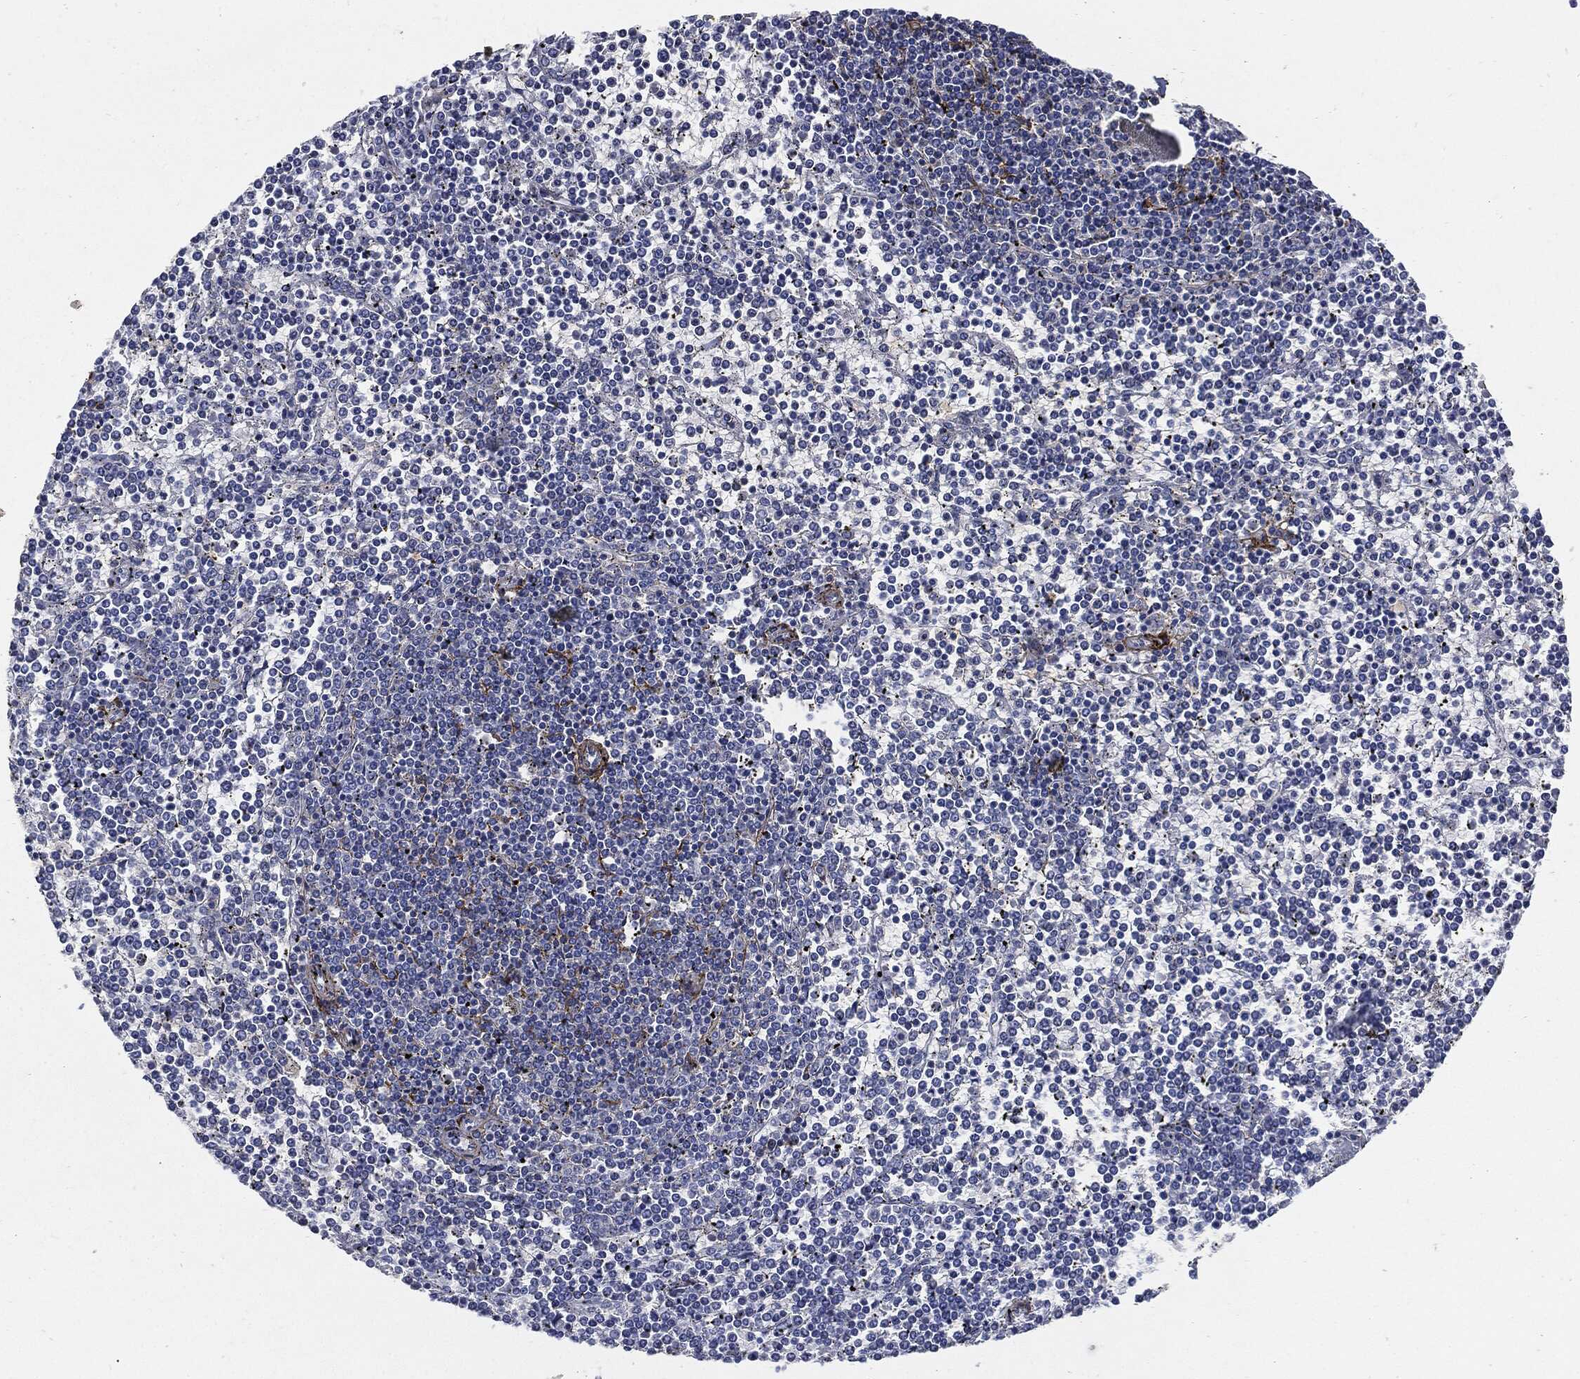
{"staining": {"intensity": "negative", "quantity": "none", "location": "none"}, "tissue": "lymphoma", "cell_type": "Tumor cells", "image_type": "cancer", "snomed": [{"axis": "morphology", "description": "Malignant lymphoma, non-Hodgkin's type, Low grade"}, {"axis": "topography", "description": "Spleen"}], "caption": "Lymphoma was stained to show a protein in brown. There is no significant staining in tumor cells.", "gene": "FBN1", "patient": {"sex": "female", "age": 19}}